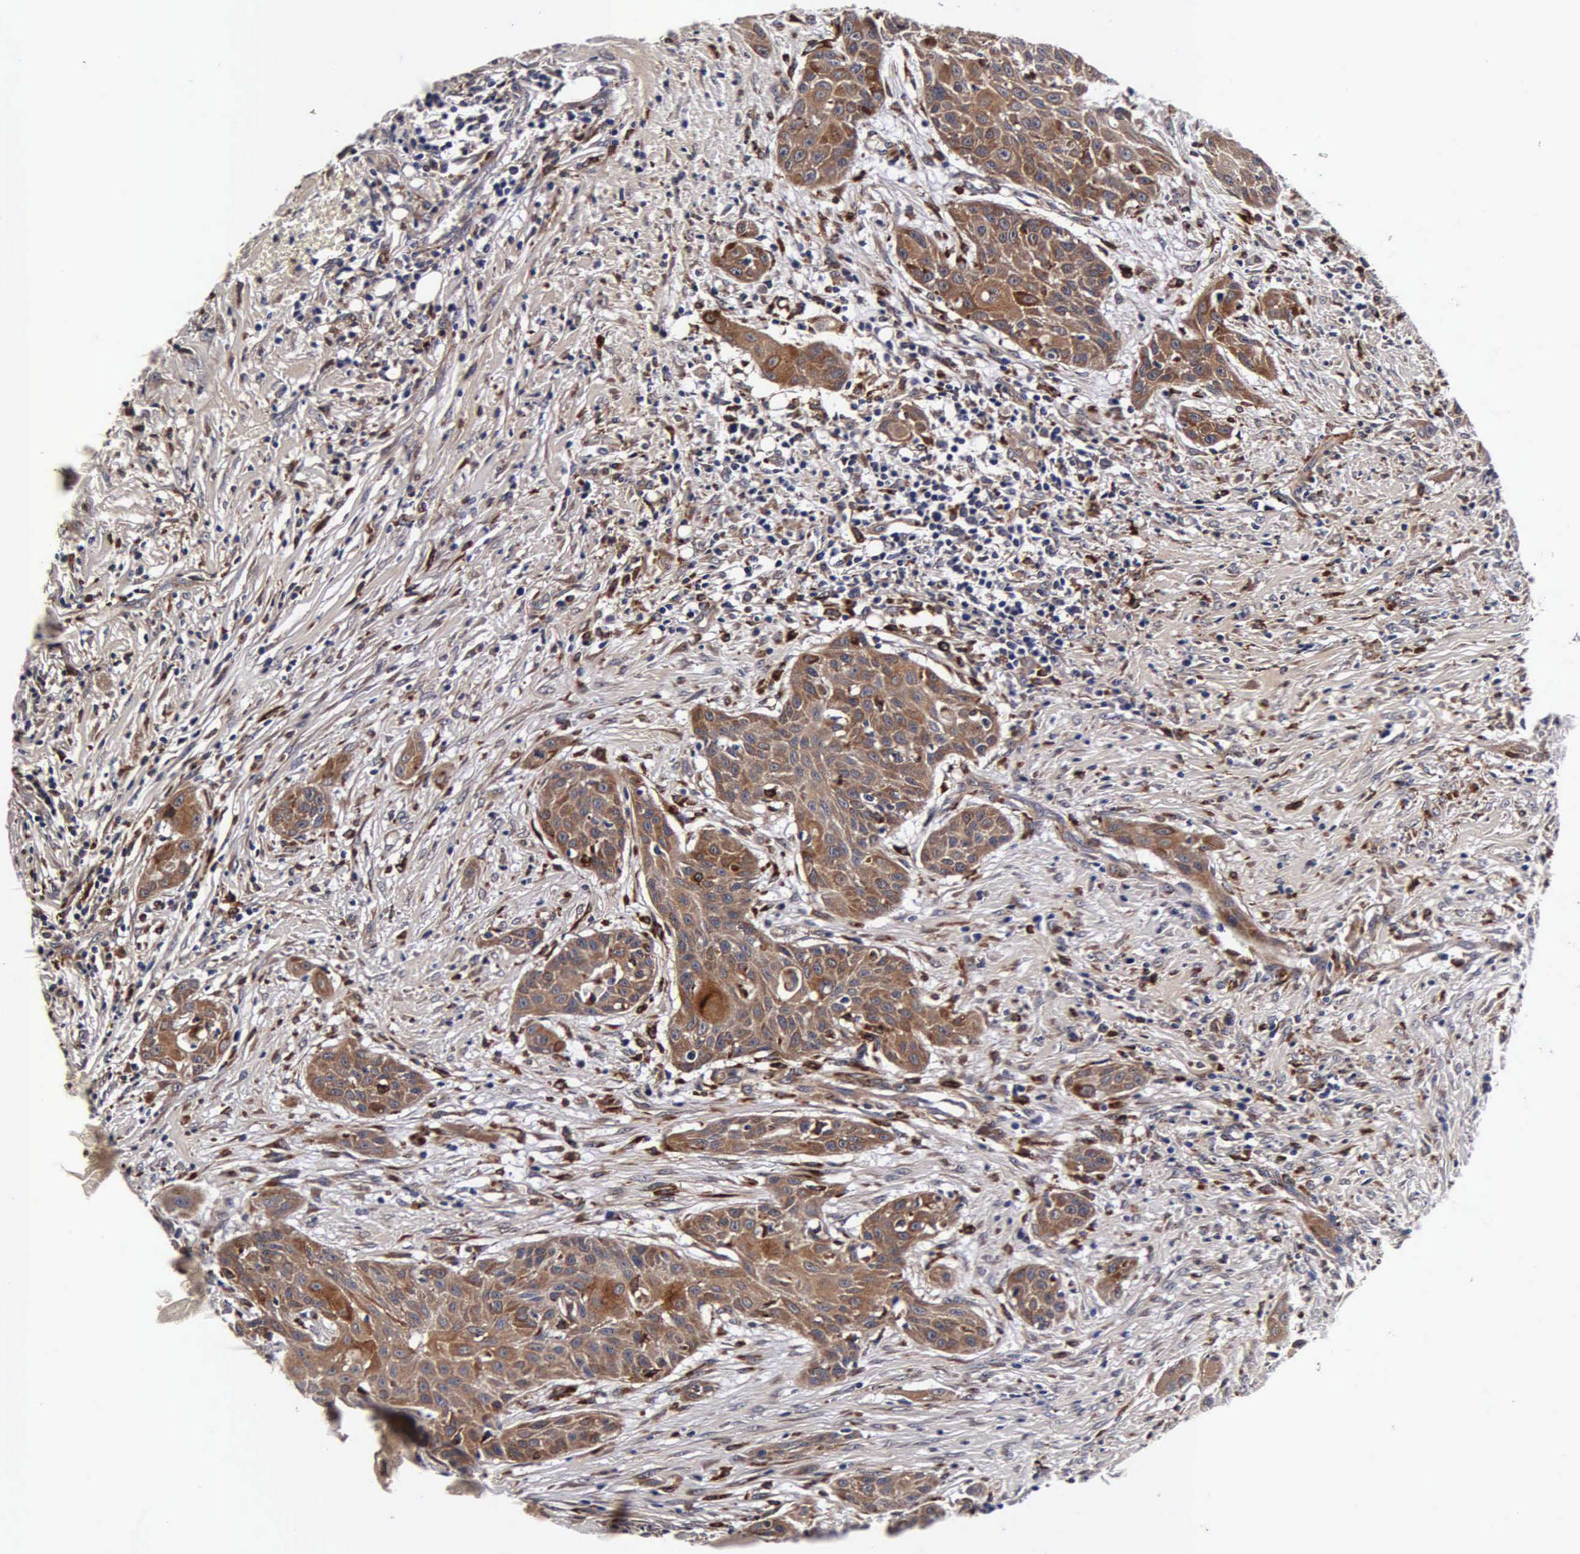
{"staining": {"intensity": "moderate", "quantity": ">75%", "location": "cytoplasmic/membranous"}, "tissue": "head and neck cancer", "cell_type": "Tumor cells", "image_type": "cancer", "snomed": [{"axis": "morphology", "description": "Squamous cell carcinoma, NOS"}, {"axis": "morphology", "description": "Squamous cell carcinoma, metastatic, NOS"}, {"axis": "topography", "description": "Lymph node"}, {"axis": "topography", "description": "Salivary gland"}, {"axis": "topography", "description": "Head-Neck"}], "caption": "Immunohistochemistry (IHC) histopathology image of human metastatic squamous cell carcinoma (head and neck) stained for a protein (brown), which exhibits medium levels of moderate cytoplasmic/membranous expression in about >75% of tumor cells.", "gene": "CST3", "patient": {"sex": "female", "age": 74}}